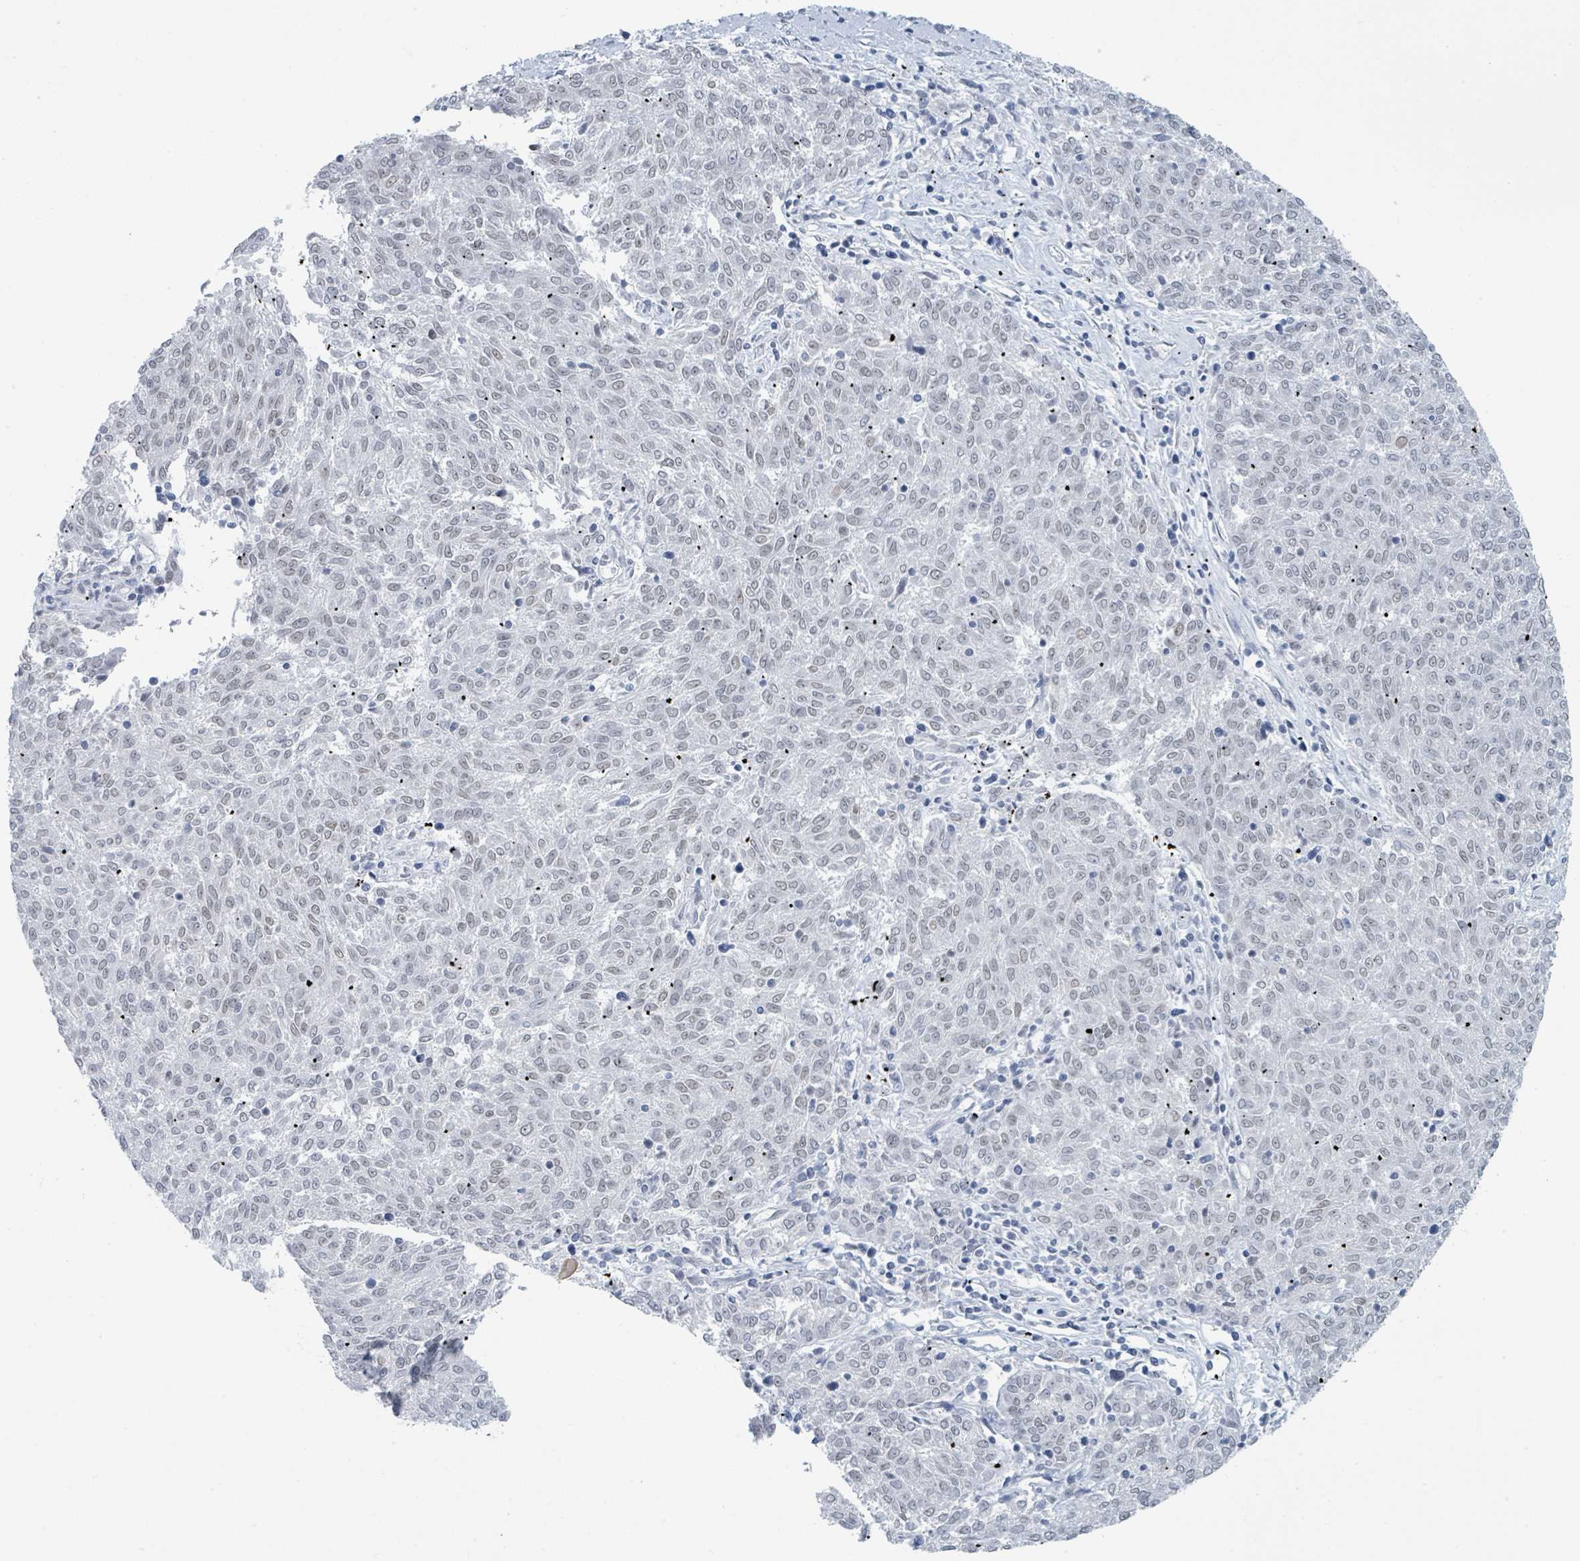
{"staining": {"intensity": "negative", "quantity": "none", "location": "none"}, "tissue": "melanoma", "cell_type": "Tumor cells", "image_type": "cancer", "snomed": [{"axis": "morphology", "description": "Malignant melanoma, NOS"}, {"axis": "topography", "description": "Skin"}], "caption": "Image shows no protein expression in tumor cells of malignant melanoma tissue.", "gene": "EHMT2", "patient": {"sex": "female", "age": 72}}